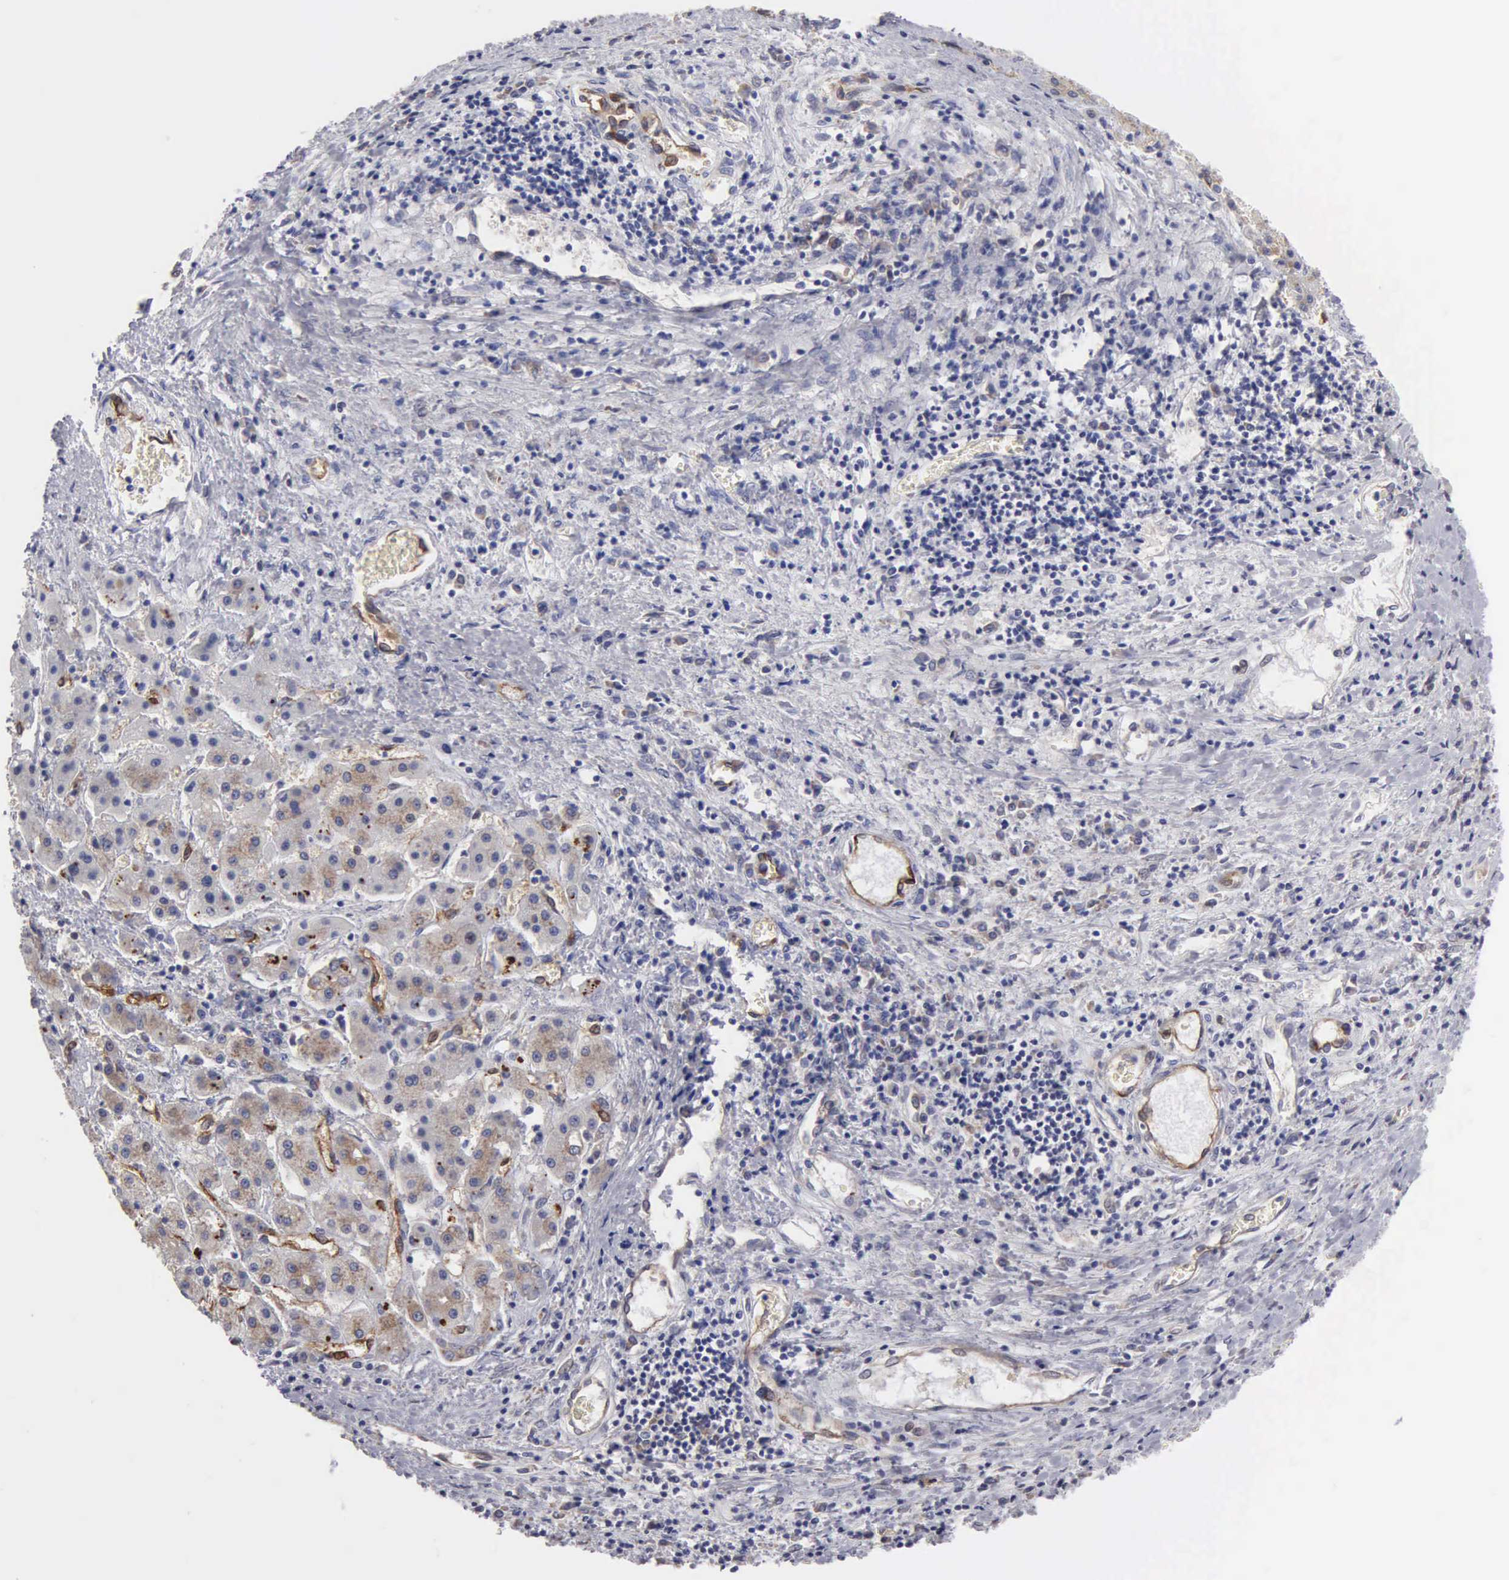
{"staining": {"intensity": "weak", "quantity": "<25%", "location": "cytoplasmic/membranous"}, "tissue": "liver cancer", "cell_type": "Tumor cells", "image_type": "cancer", "snomed": [{"axis": "morphology", "description": "Carcinoma, Hepatocellular, NOS"}, {"axis": "topography", "description": "Liver"}], "caption": "The histopathology image demonstrates no significant positivity in tumor cells of liver cancer. Nuclei are stained in blue.", "gene": "RDX", "patient": {"sex": "male", "age": 24}}